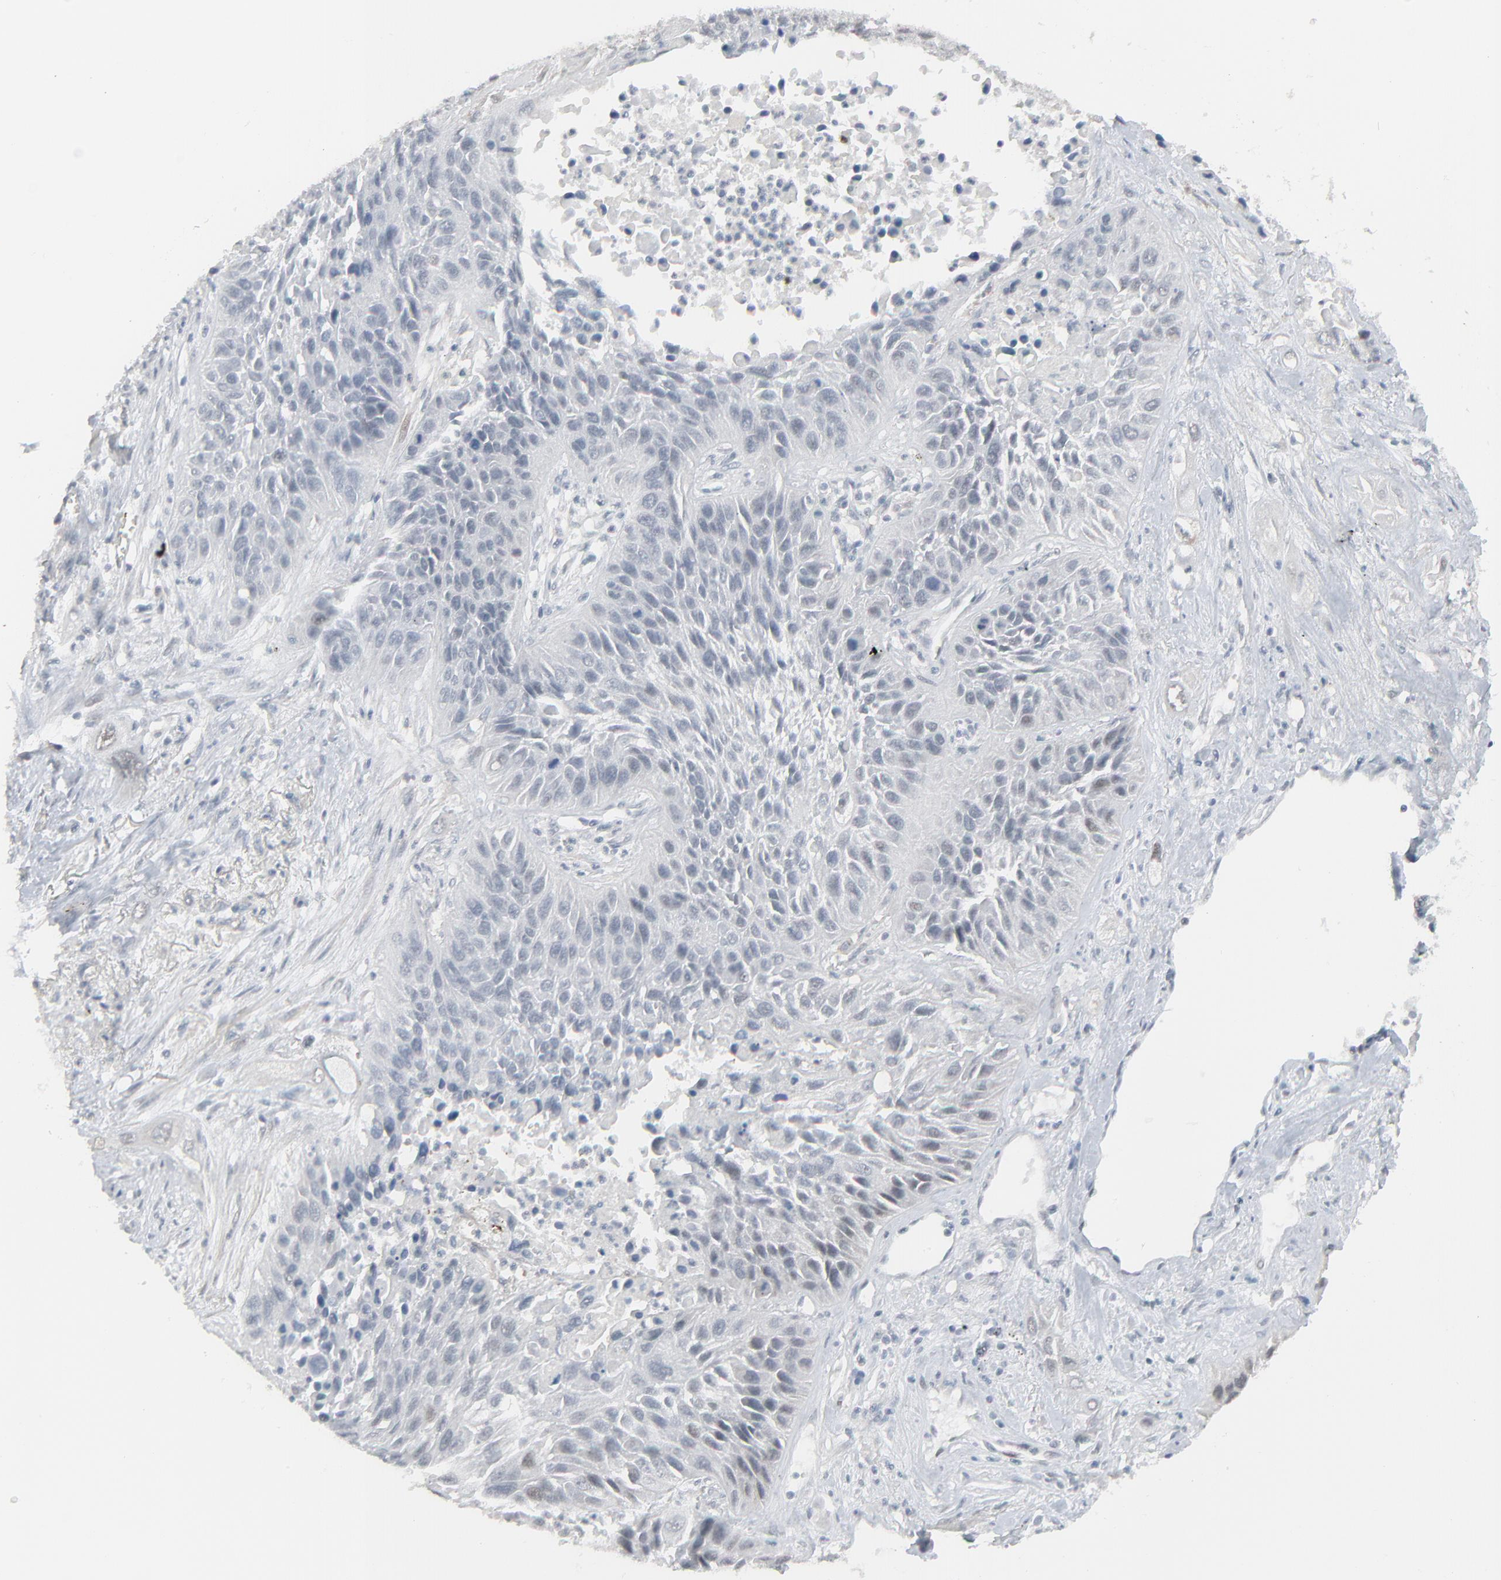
{"staining": {"intensity": "negative", "quantity": "none", "location": "none"}, "tissue": "lung cancer", "cell_type": "Tumor cells", "image_type": "cancer", "snomed": [{"axis": "morphology", "description": "Squamous cell carcinoma, NOS"}, {"axis": "topography", "description": "Lung"}], "caption": "This is an immunohistochemistry image of human squamous cell carcinoma (lung). There is no positivity in tumor cells.", "gene": "NEUROD1", "patient": {"sex": "female", "age": 76}}